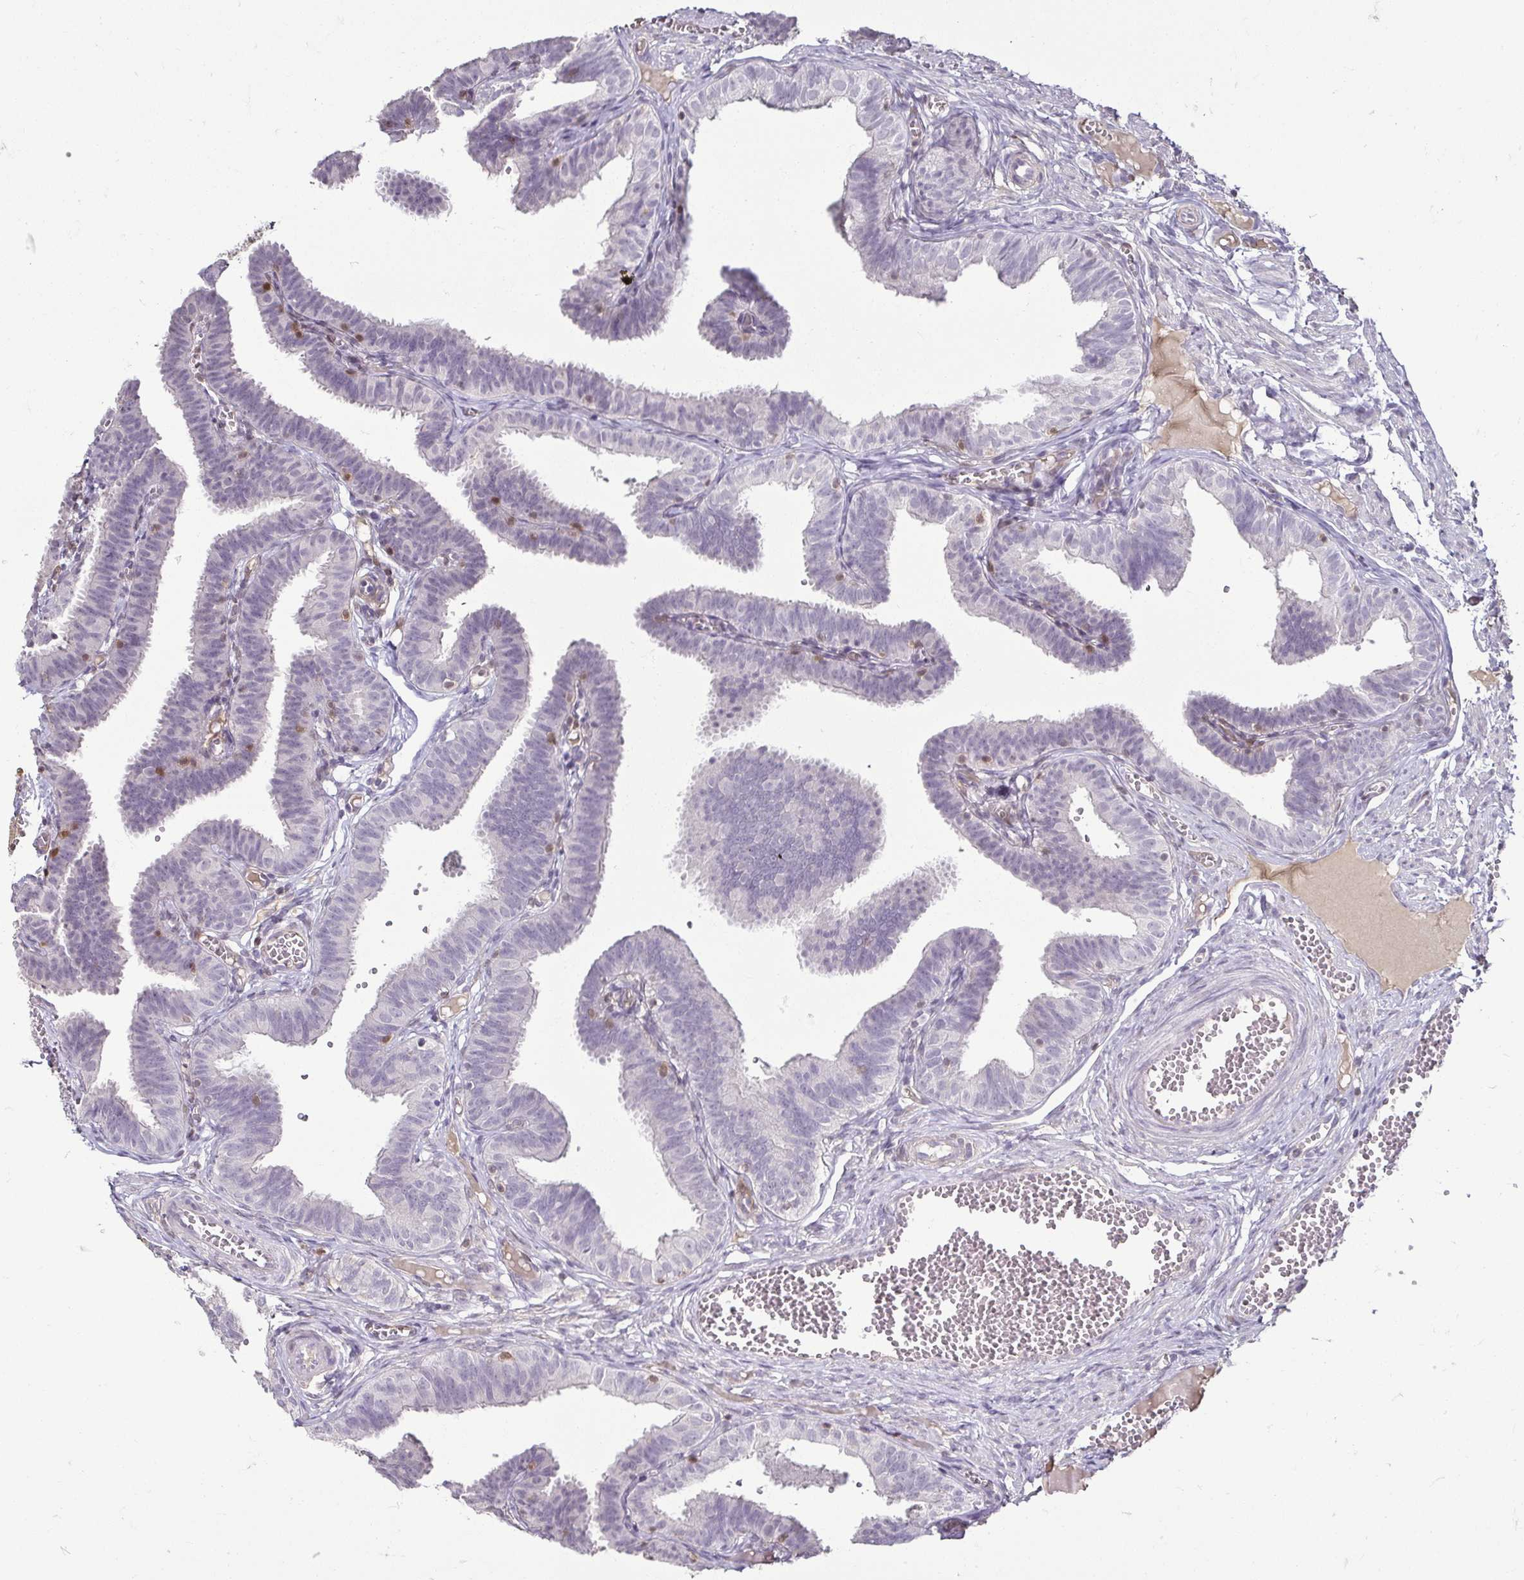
{"staining": {"intensity": "negative", "quantity": "none", "location": "none"}, "tissue": "fallopian tube", "cell_type": "Glandular cells", "image_type": "normal", "snomed": [{"axis": "morphology", "description": "Normal tissue, NOS"}, {"axis": "topography", "description": "Fallopian tube"}], "caption": "Fallopian tube was stained to show a protein in brown. There is no significant expression in glandular cells. (Brightfield microscopy of DAB immunohistochemistry at high magnification).", "gene": "HOPX", "patient": {"sex": "female", "age": 25}}